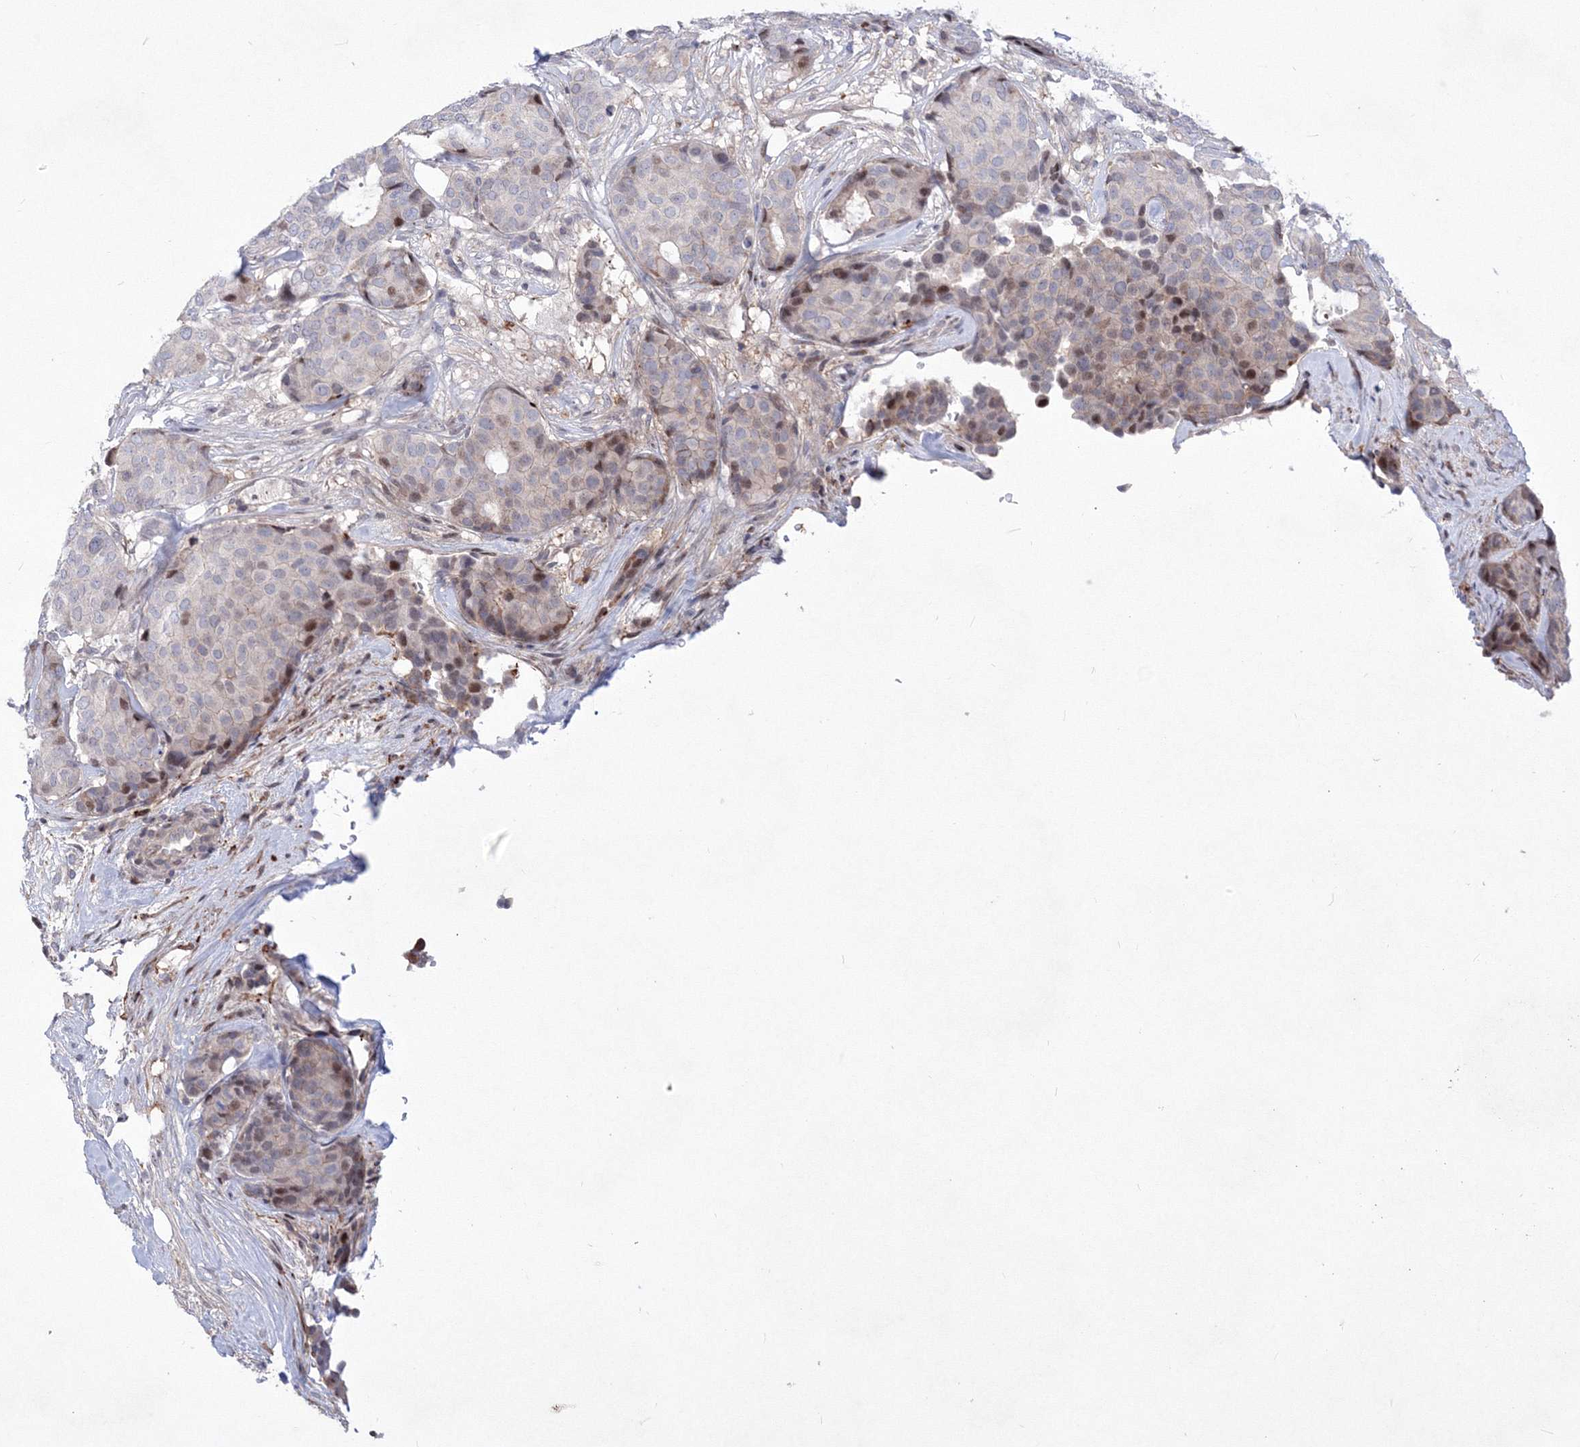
{"staining": {"intensity": "moderate", "quantity": "<25%", "location": "nuclear"}, "tissue": "breast cancer", "cell_type": "Tumor cells", "image_type": "cancer", "snomed": [{"axis": "morphology", "description": "Duct carcinoma"}, {"axis": "topography", "description": "Breast"}], "caption": "Breast cancer (intraductal carcinoma) stained for a protein shows moderate nuclear positivity in tumor cells.", "gene": "RNPEPL1", "patient": {"sex": "female", "age": 75}}